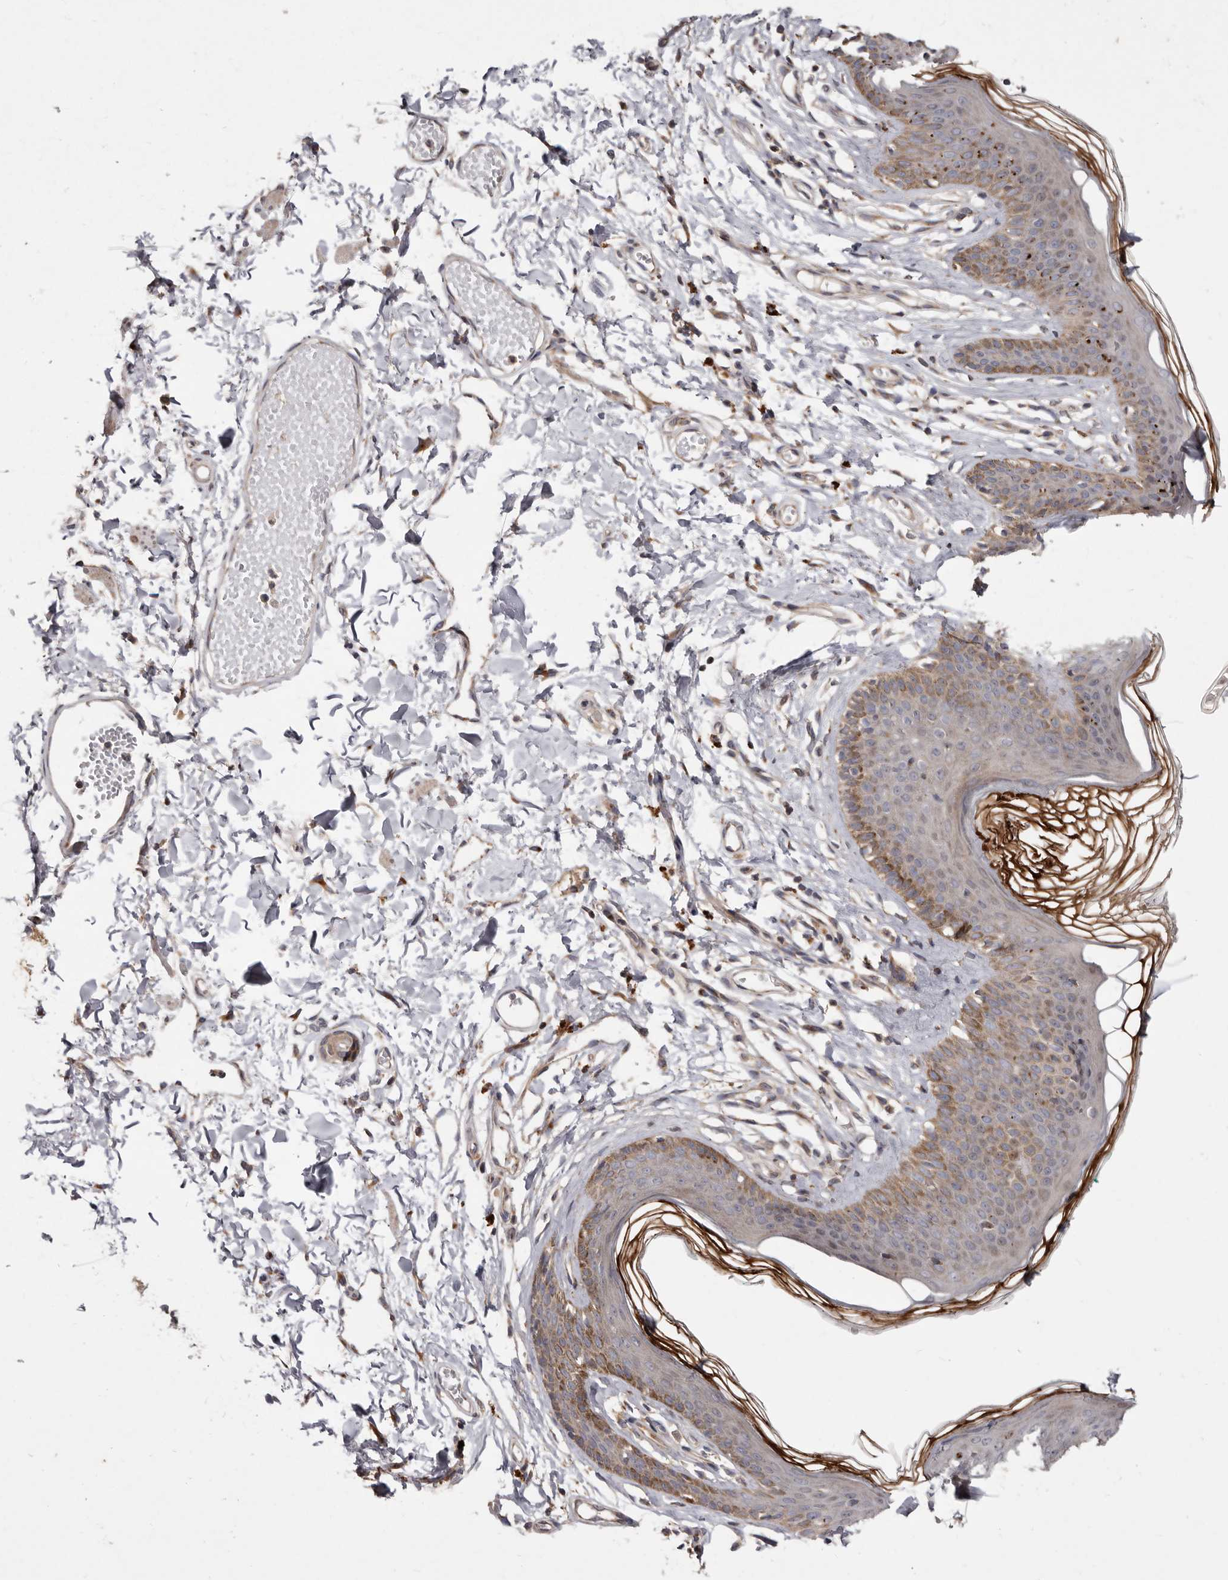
{"staining": {"intensity": "moderate", "quantity": ">75%", "location": "cytoplasmic/membranous"}, "tissue": "skin", "cell_type": "Epidermal cells", "image_type": "normal", "snomed": [{"axis": "morphology", "description": "Normal tissue, NOS"}, {"axis": "morphology", "description": "Squamous cell carcinoma, NOS"}, {"axis": "topography", "description": "Vulva"}], "caption": "Epidermal cells show medium levels of moderate cytoplasmic/membranous staining in about >75% of cells in benign human skin.", "gene": "FLAD1", "patient": {"sex": "female", "age": 85}}